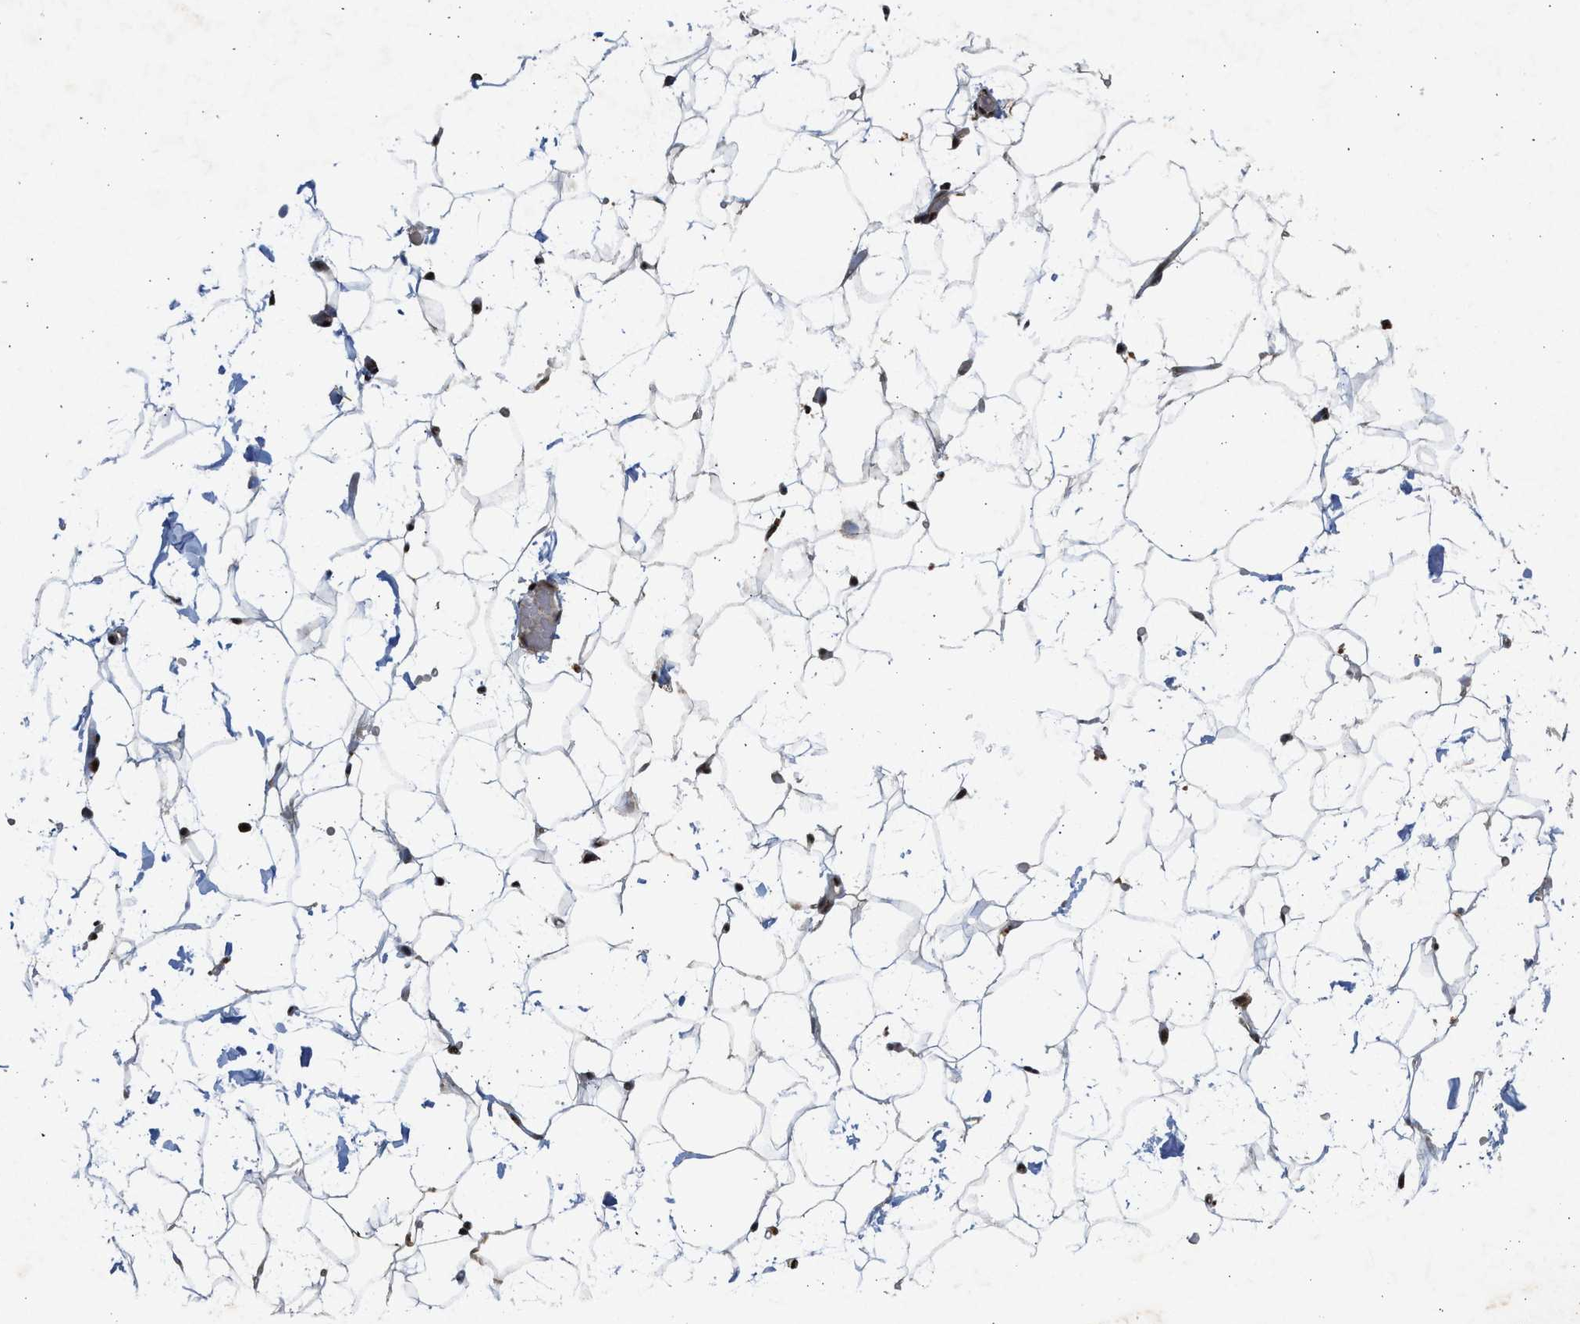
{"staining": {"intensity": "moderate", "quantity": ">75%", "location": "nuclear"}, "tissue": "adipose tissue", "cell_type": "Adipocytes", "image_type": "normal", "snomed": [{"axis": "morphology", "description": "Normal tissue, NOS"}, {"axis": "topography", "description": "Breast"}, {"axis": "topography", "description": "Soft tissue"}], "caption": "Immunohistochemical staining of normal adipose tissue exhibits >75% levels of moderate nuclear protein positivity in approximately >75% of adipocytes. The staining is performed using DAB (3,3'-diaminobenzidine) brown chromogen to label protein expression. The nuclei are counter-stained blue using hematoxylin.", "gene": "TFDP2", "patient": {"sex": "female", "age": 75}}